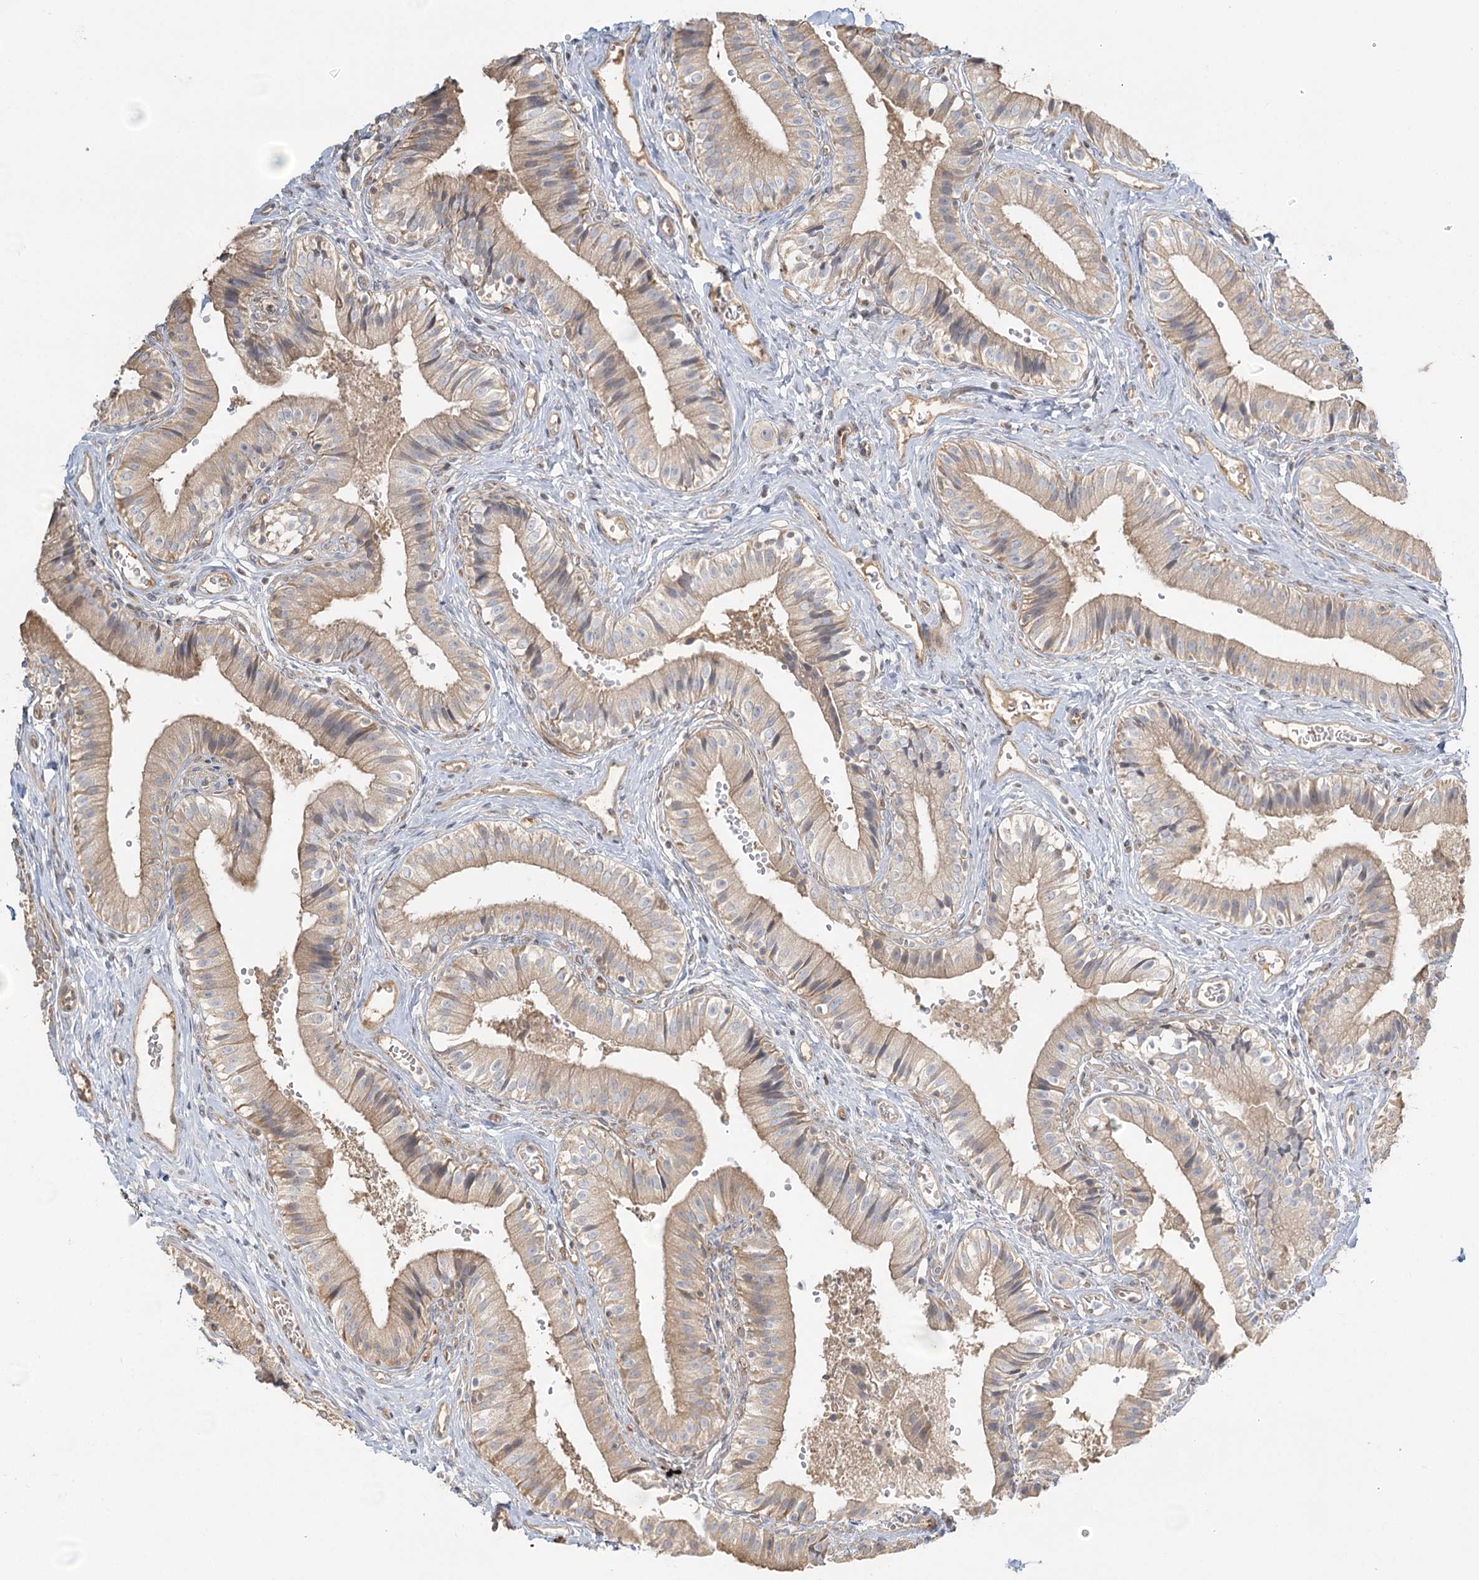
{"staining": {"intensity": "moderate", "quantity": ">75%", "location": "cytoplasmic/membranous"}, "tissue": "gallbladder", "cell_type": "Glandular cells", "image_type": "normal", "snomed": [{"axis": "morphology", "description": "Normal tissue, NOS"}, {"axis": "topography", "description": "Gallbladder"}], "caption": "The photomicrograph displays staining of normal gallbladder, revealing moderate cytoplasmic/membranous protein expression (brown color) within glandular cells.", "gene": "GUCY2C", "patient": {"sex": "female", "age": 47}}